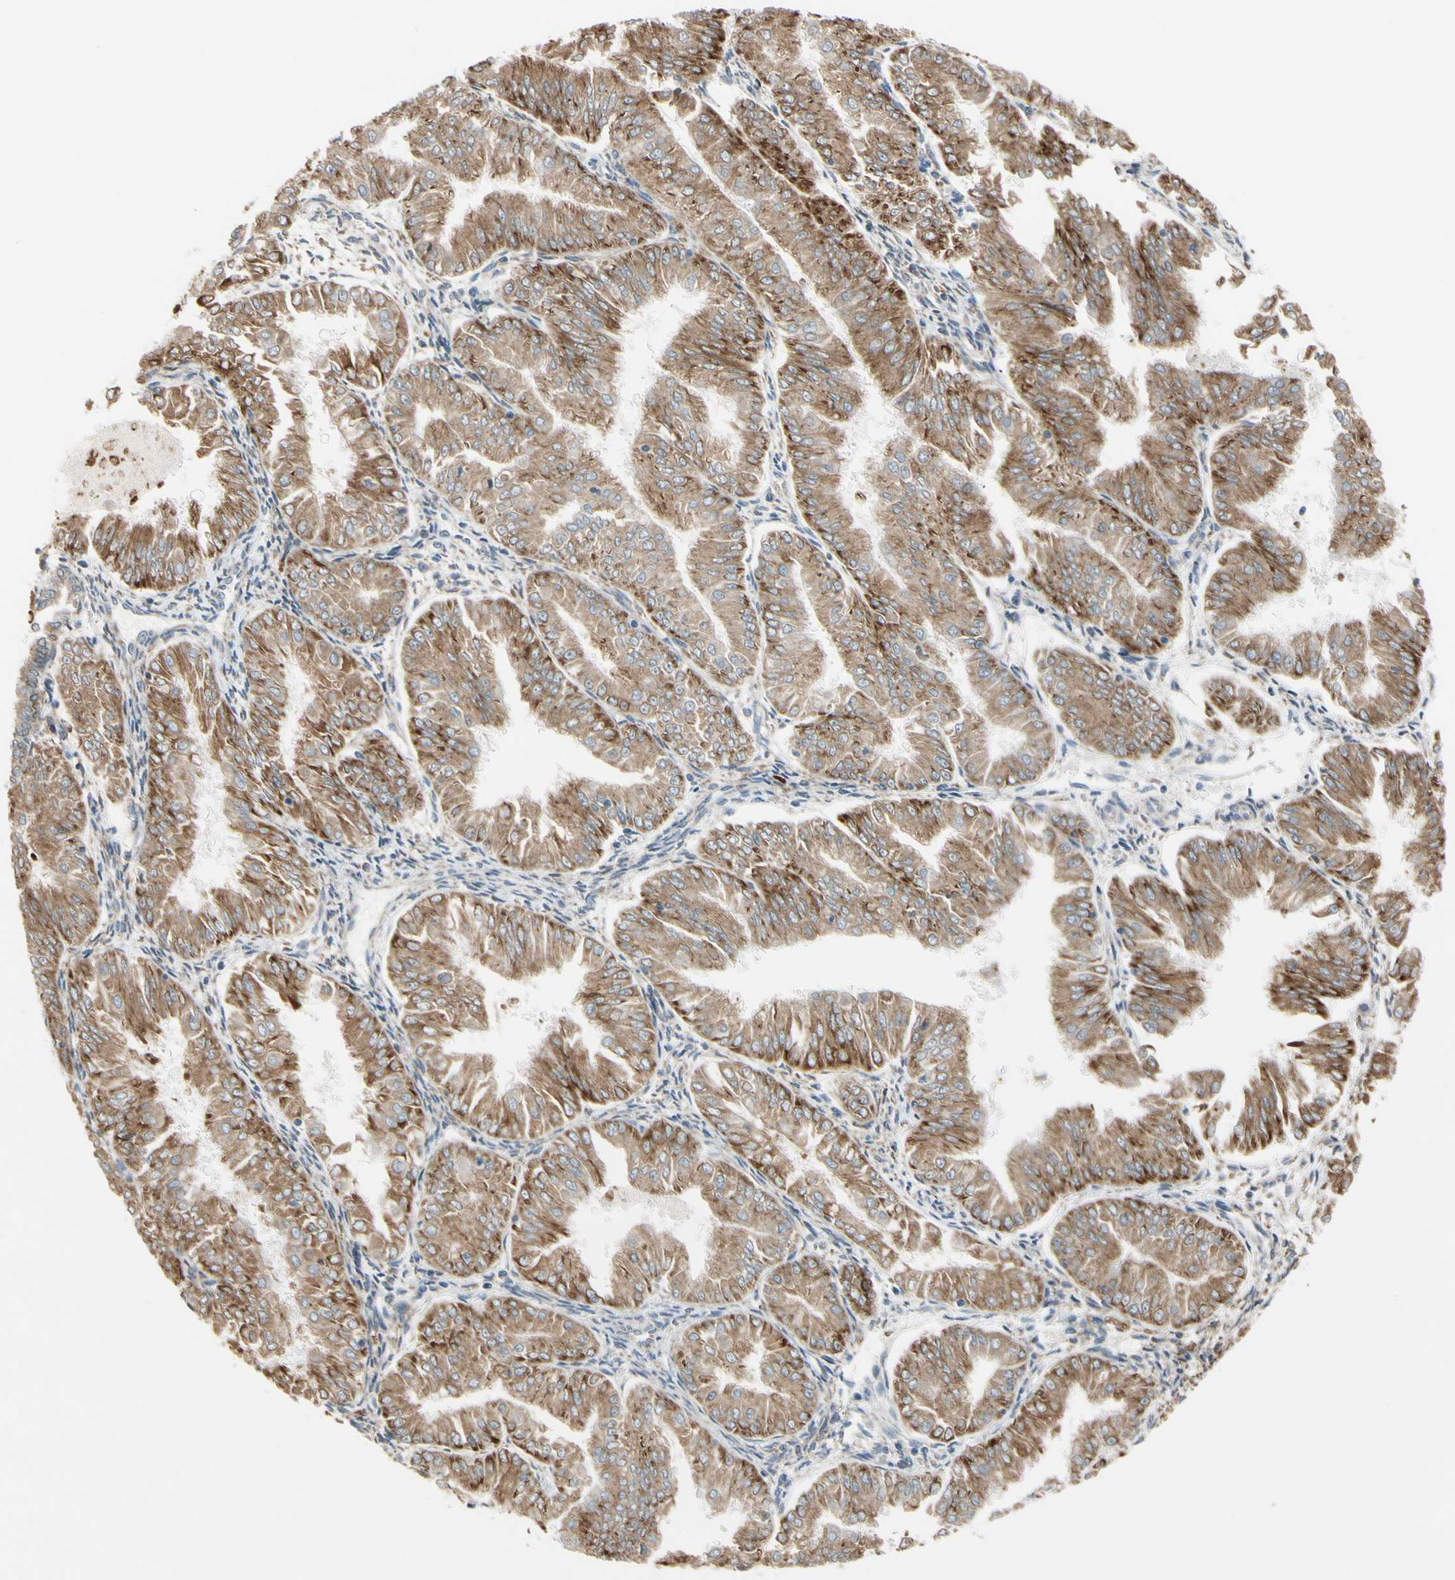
{"staining": {"intensity": "moderate", "quantity": ">75%", "location": "cytoplasmic/membranous"}, "tissue": "endometrial cancer", "cell_type": "Tumor cells", "image_type": "cancer", "snomed": [{"axis": "morphology", "description": "Adenocarcinoma, NOS"}, {"axis": "topography", "description": "Endometrium"}], "caption": "Adenocarcinoma (endometrial) stained with a protein marker reveals moderate staining in tumor cells.", "gene": "RPN2", "patient": {"sex": "female", "age": 53}}